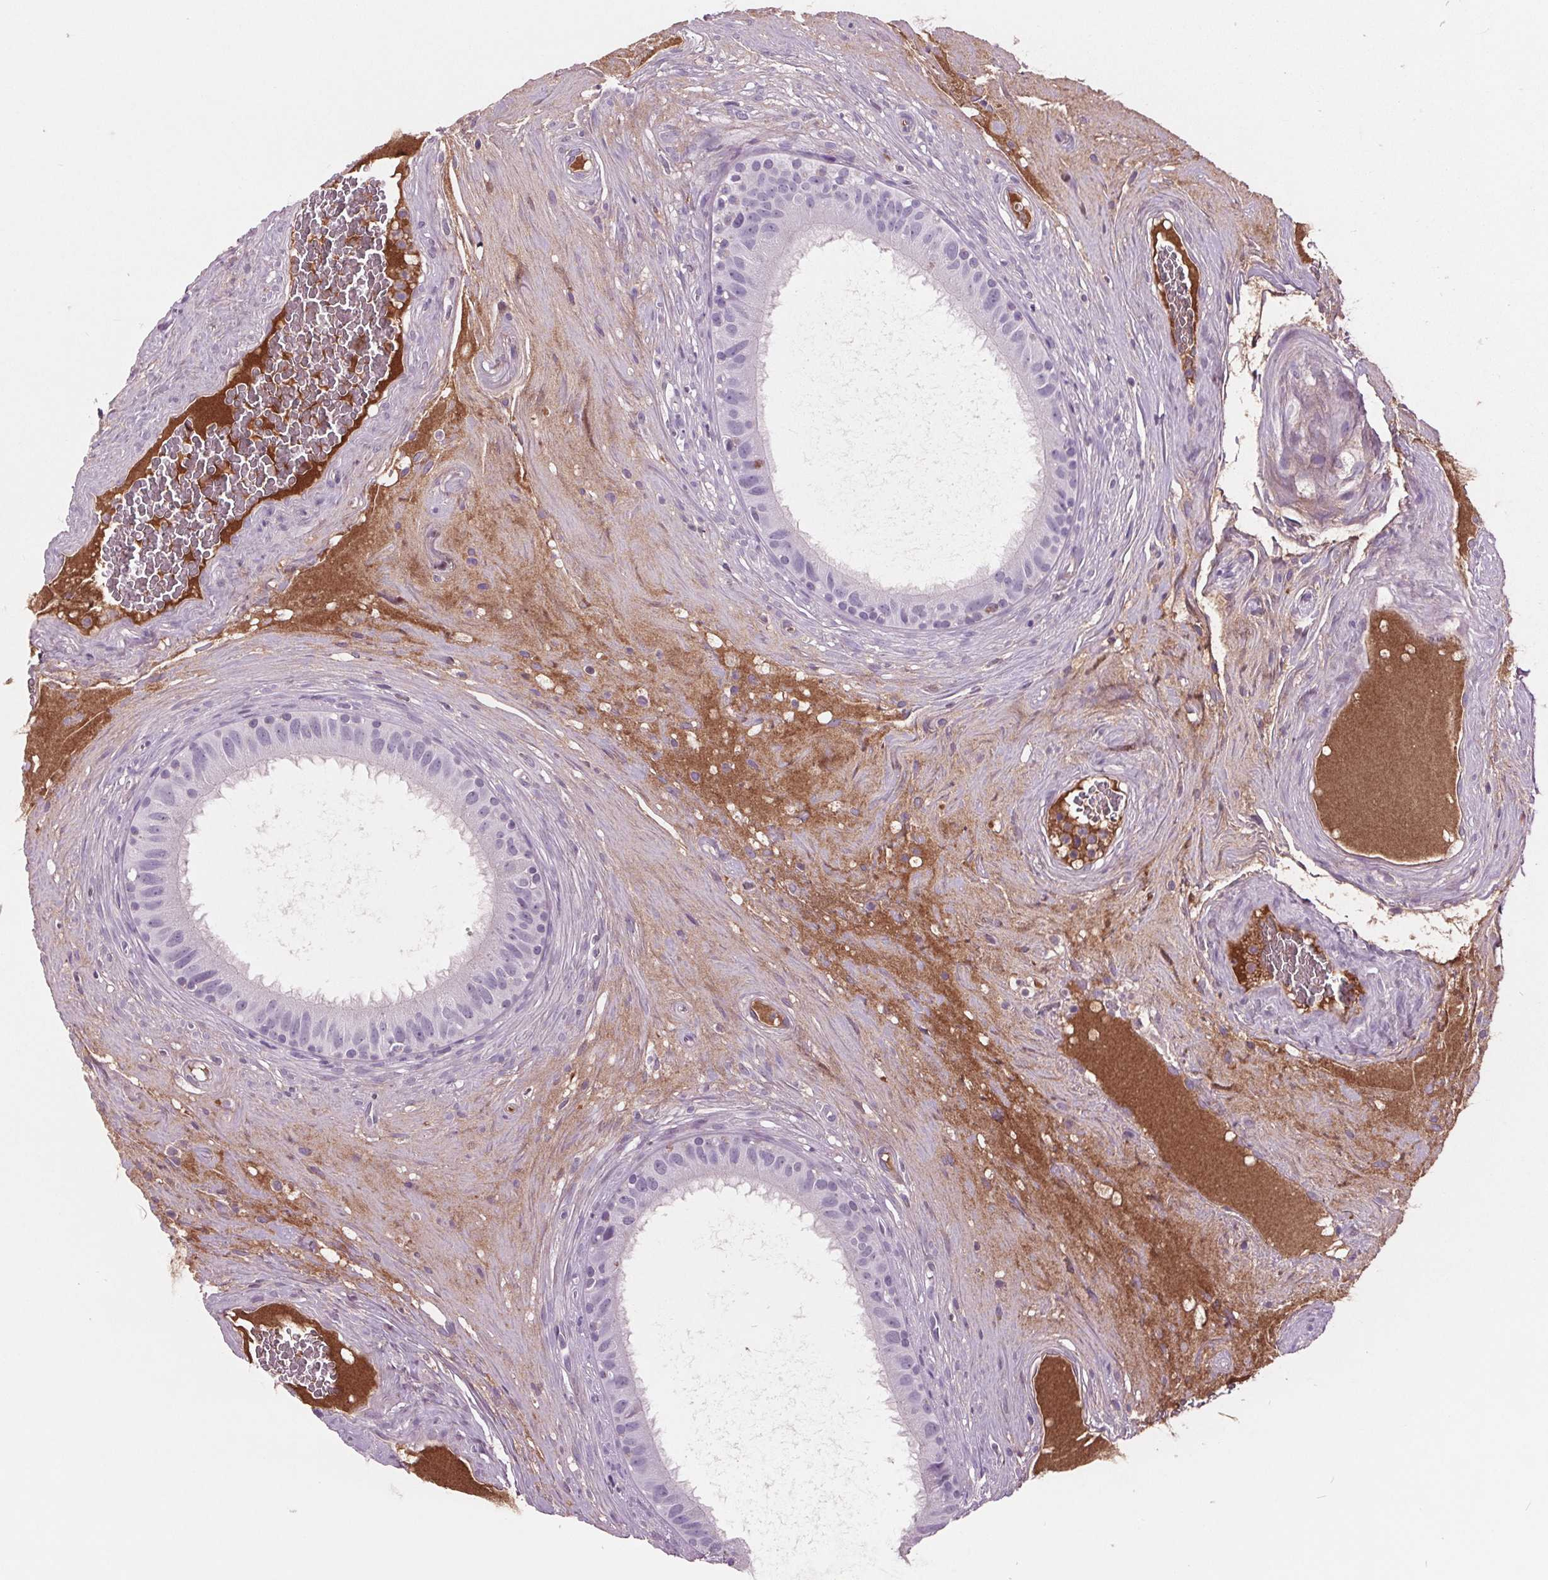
{"staining": {"intensity": "negative", "quantity": "none", "location": "none"}, "tissue": "epididymis", "cell_type": "Glandular cells", "image_type": "normal", "snomed": [{"axis": "morphology", "description": "Normal tissue, NOS"}, {"axis": "topography", "description": "Epididymis"}], "caption": "Glandular cells show no significant protein positivity in benign epididymis. (DAB immunohistochemistry visualized using brightfield microscopy, high magnification).", "gene": "C6", "patient": {"sex": "male", "age": 59}}